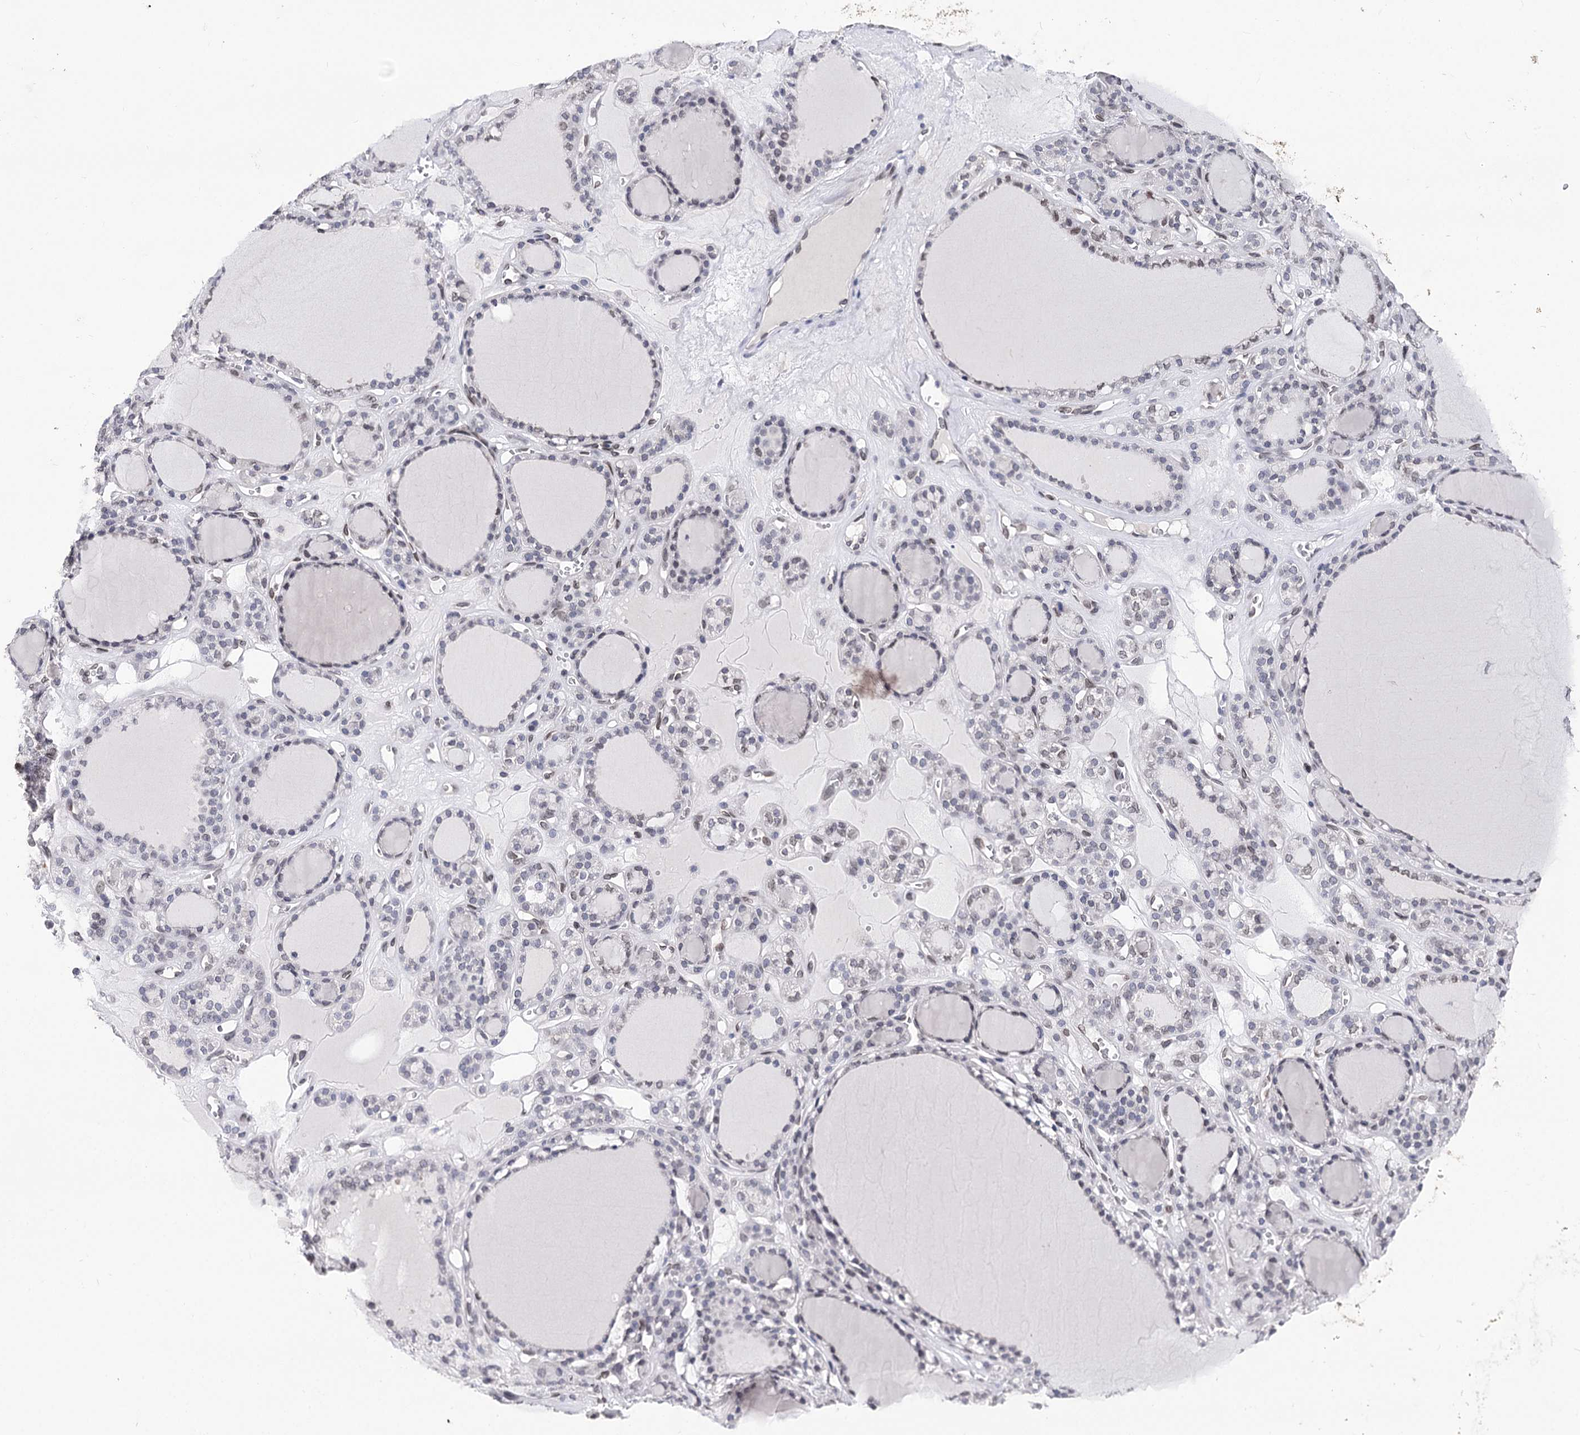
{"staining": {"intensity": "negative", "quantity": "none", "location": "none"}, "tissue": "thyroid gland", "cell_type": "Glandular cells", "image_type": "normal", "snomed": [{"axis": "morphology", "description": "Normal tissue, NOS"}, {"axis": "topography", "description": "Thyroid gland"}], "caption": "The image demonstrates no staining of glandular cells in normal thyroid gland.", "gene": "TMEM201", "patient": {"sex": "female", "age": 28}}